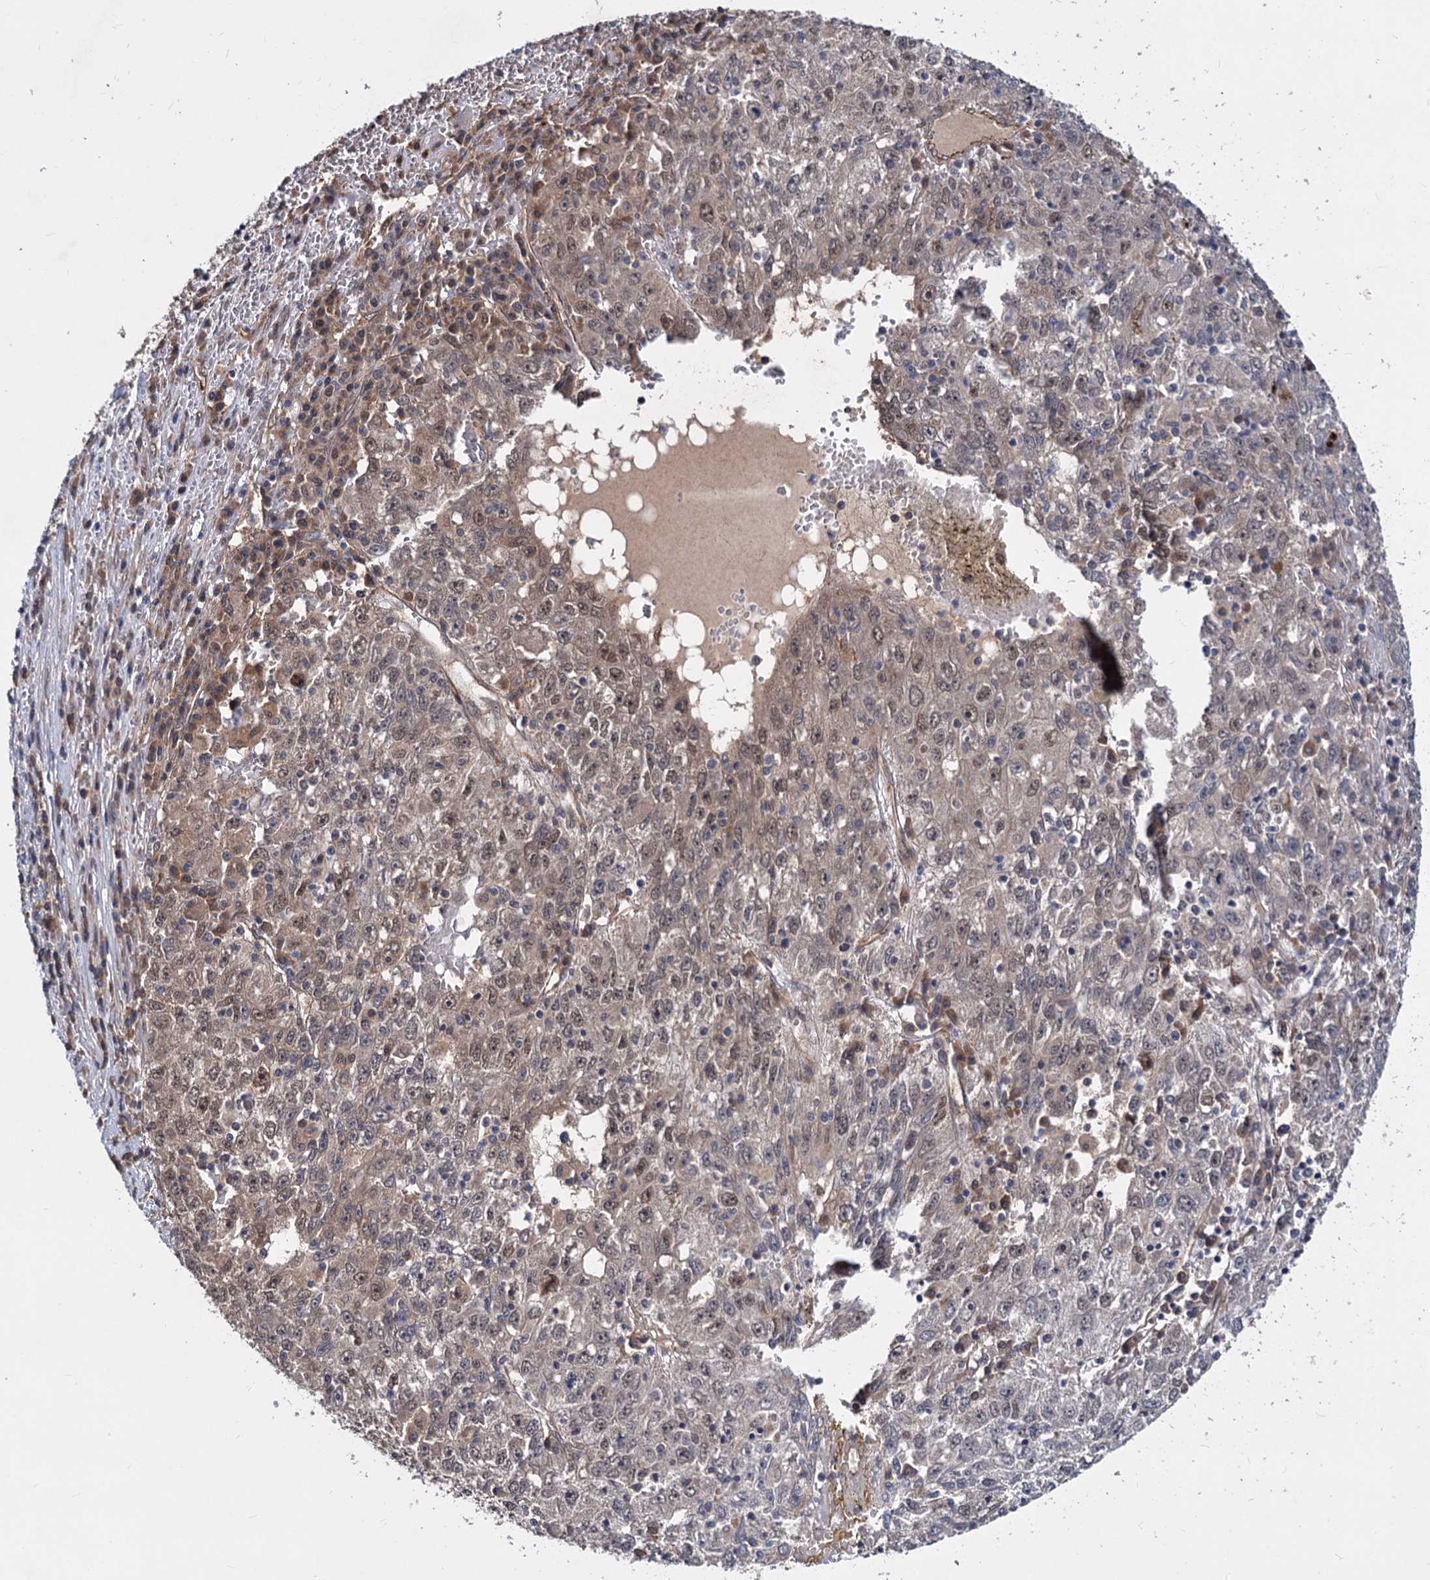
{"staining": {"intensity": "weak", "quantity": "<25%", "location": "nuclear"}, "tissue": "liver cancer", "cell_type": "Tumor cells", "image_type": "cancer", "snomed": [{"axis": "morphology", "description": "Carcinoma, Hepatocellular, NOS"}, {"axis": "topography", "description": "Liver"}], "caption": "A histopathology image of human hepatocellular carcinoma (liver) is negative for staining in tumor cells.", "gene": "PSMD4", "patient": {"sex": "male", "age": 49}}